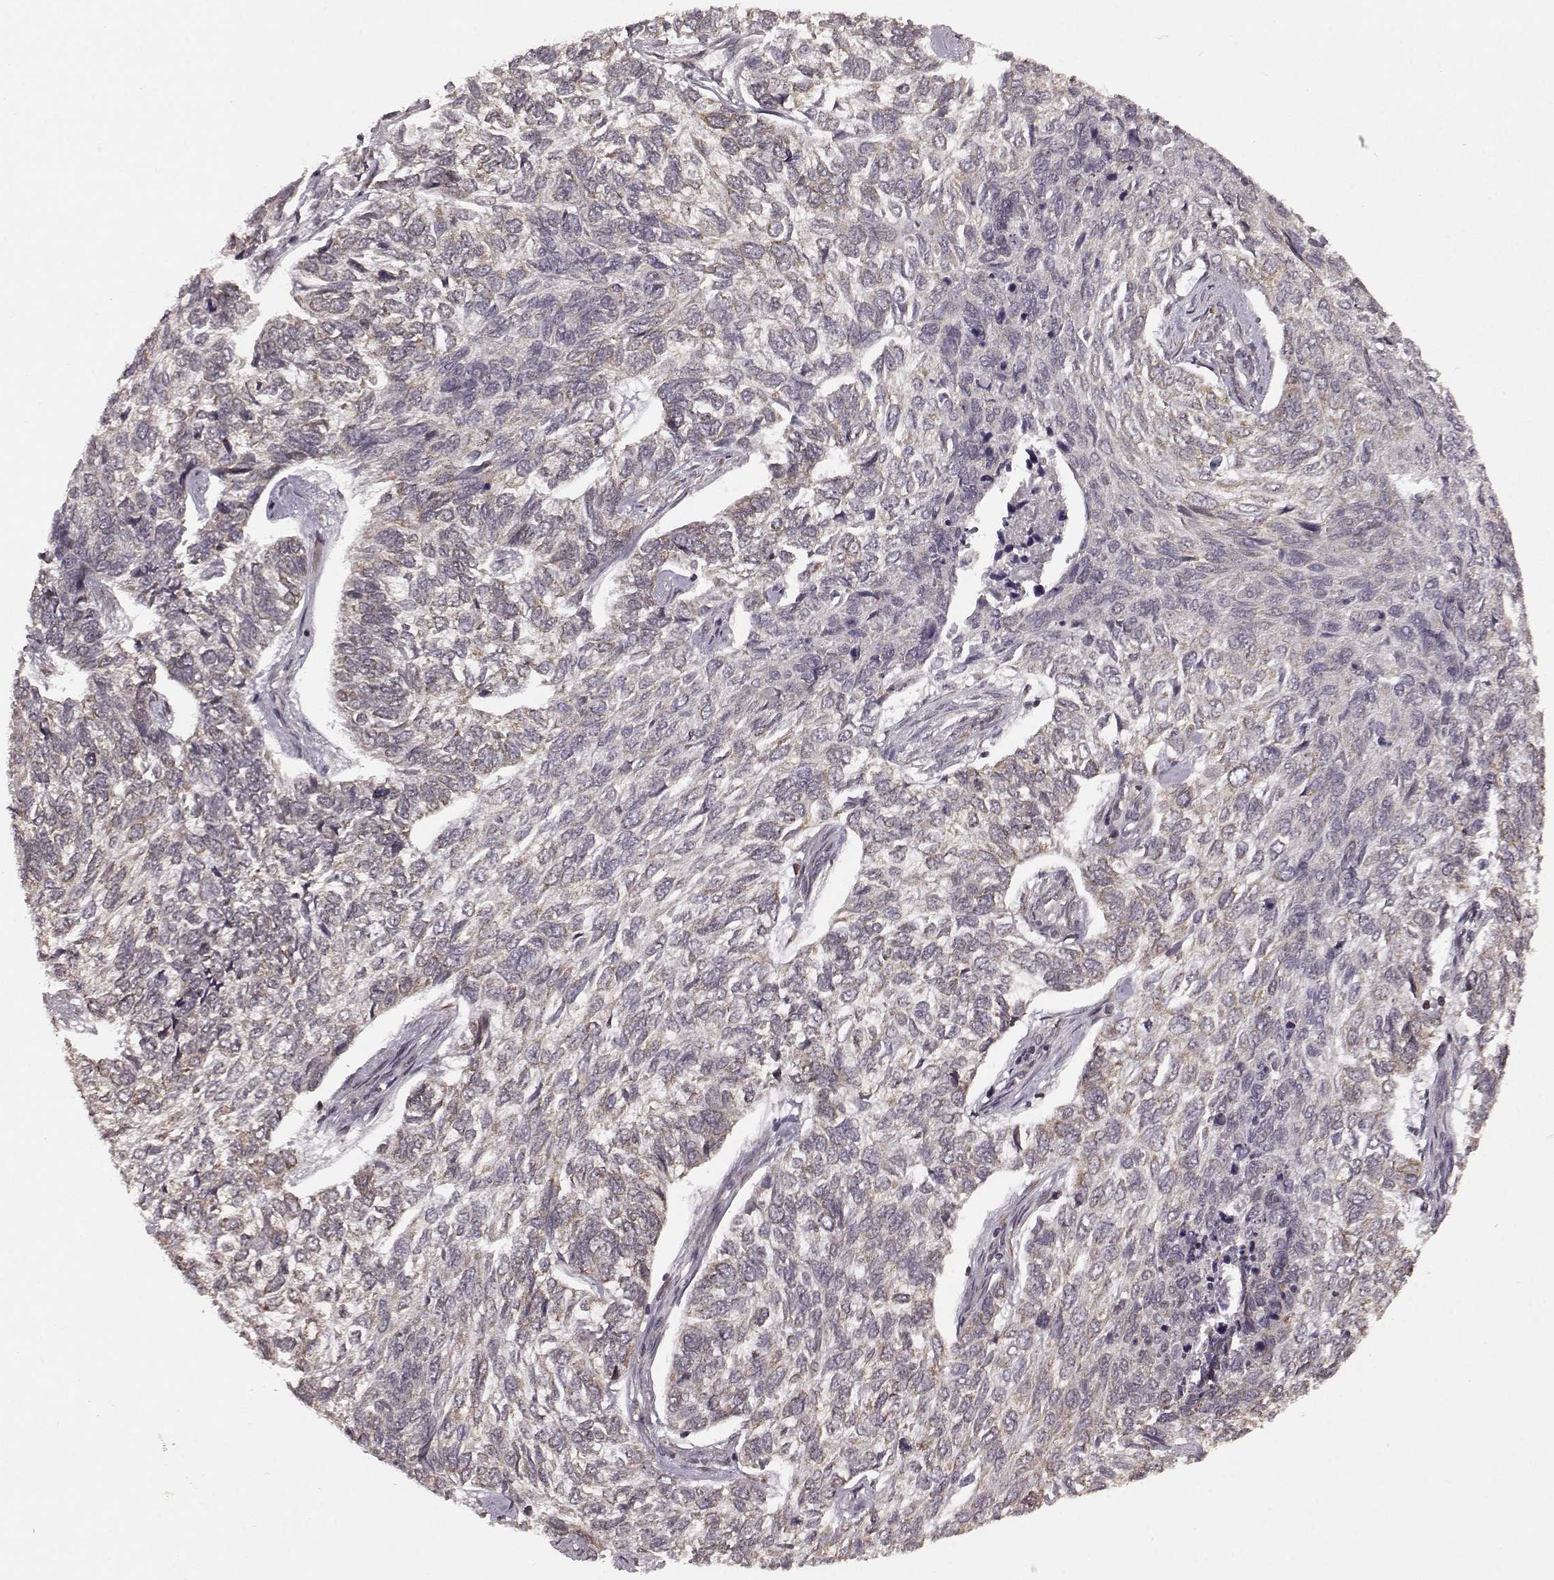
{"staining": {"intensity": "negative", "quantity": "none", "location": "none"}, "tissue": "skin cancer", "cell_type": "Tumor cells", "image_type": "cancer", "snomed": [{"axis": "morphology", "description": "Basal cell carcinoma"}, {"axis": "topography", "description": "Skin"}], "caption": "The histopathology image exhibits no staining of tumor cells in skin cancer.", "gene": "ELOVL5", "patient": {"sex": "female", "age": 65}}